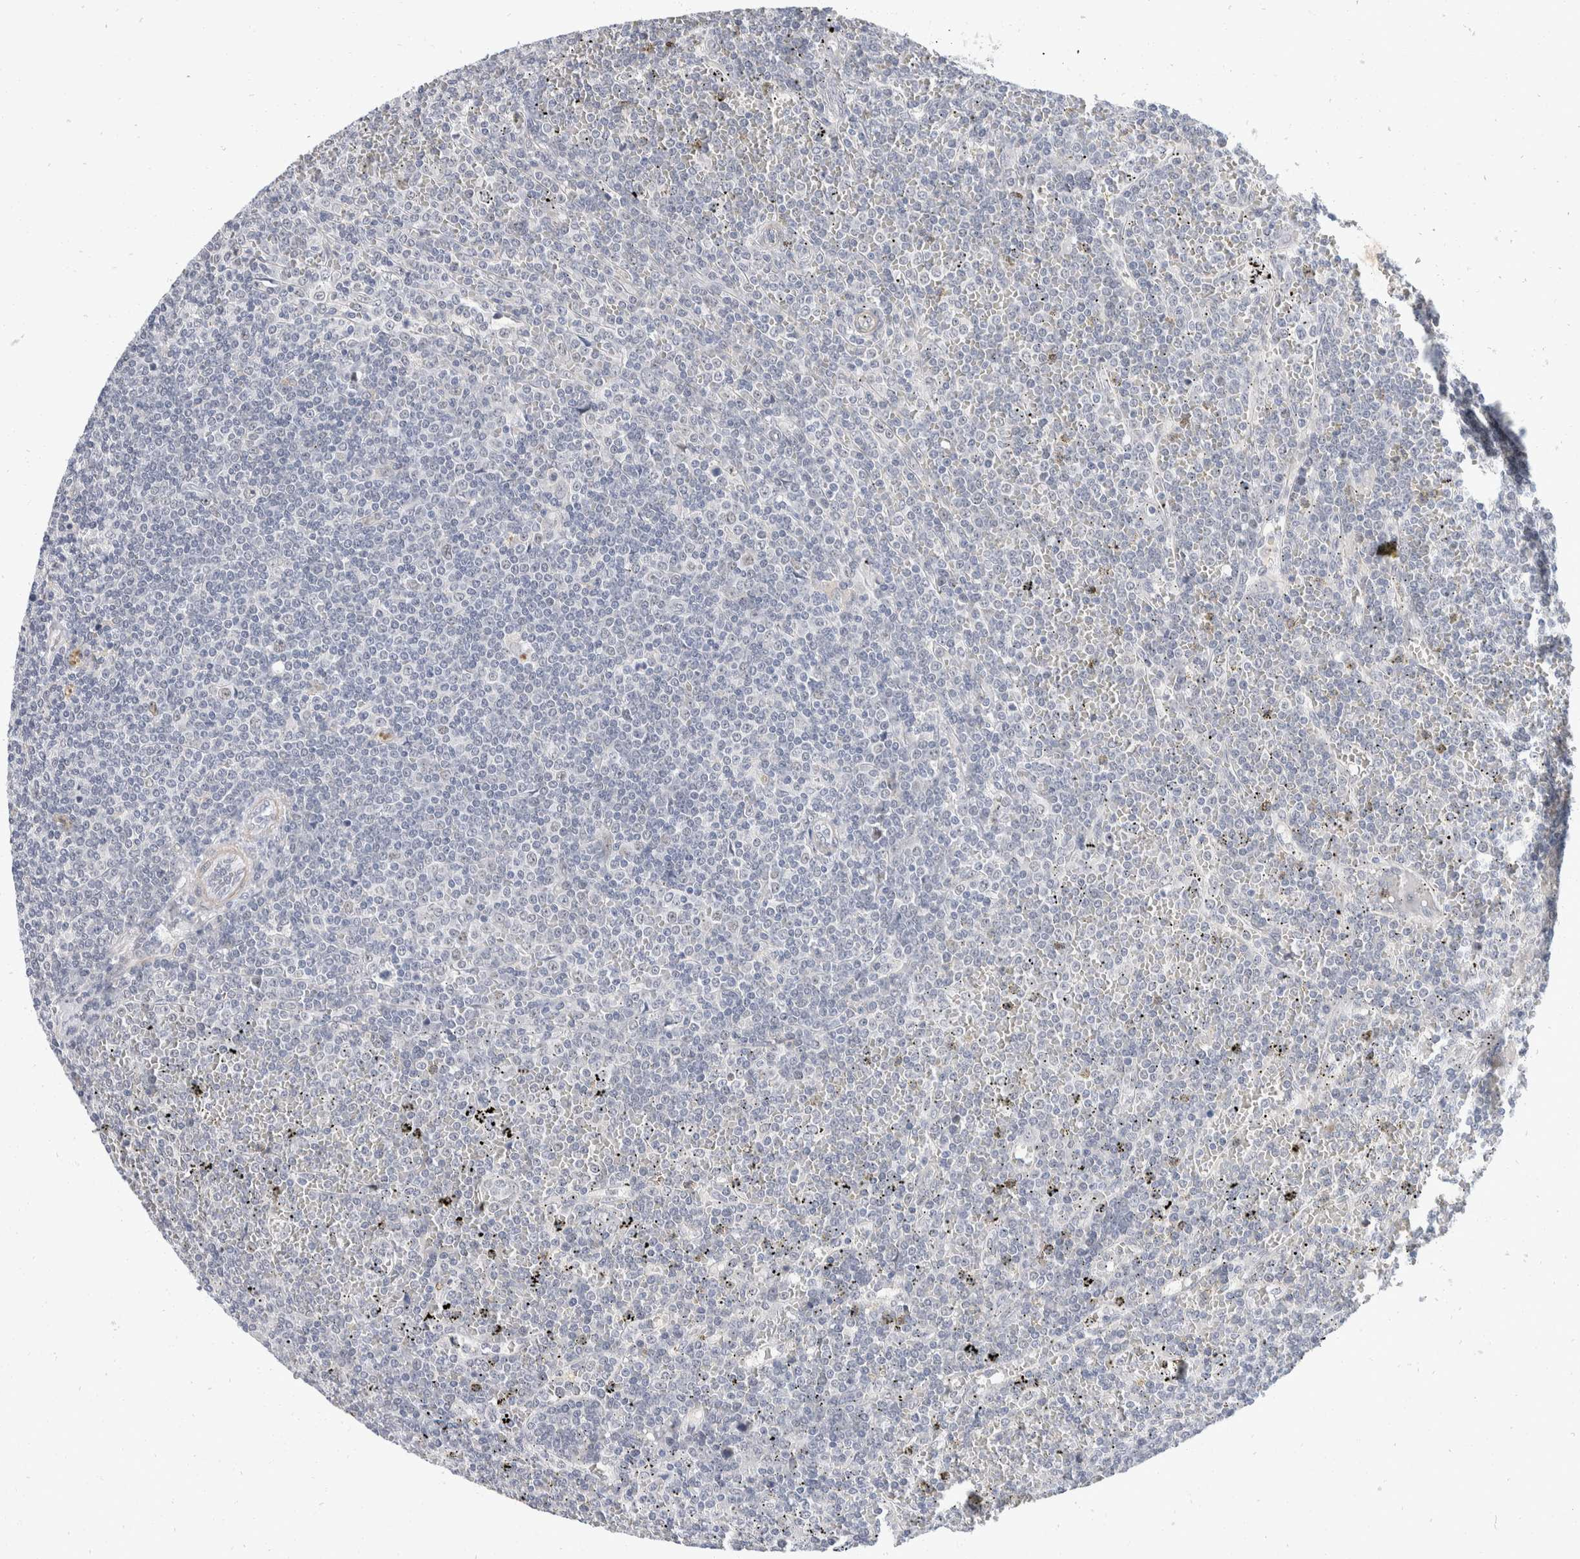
{"staining": {"intensity": "negative", "quantity": "none", "location": "none"}, "tissue": "lymphoma", "cell_type": "Tumor cells", "image_type": "cancer", "snomed": [{"axis": "morphology", "description": "Malignant lymphoma, non-Hodgkin's type, Low grade"}, {"axis": "topography", "description": "Spleen"}], "caption": "There is no significant expression in tumor cells of low-grade malignant lymphoma, non-Hodgkin's type.", "gene": "CATSPERD", "patient": {"sex": "female", "age": 19}}